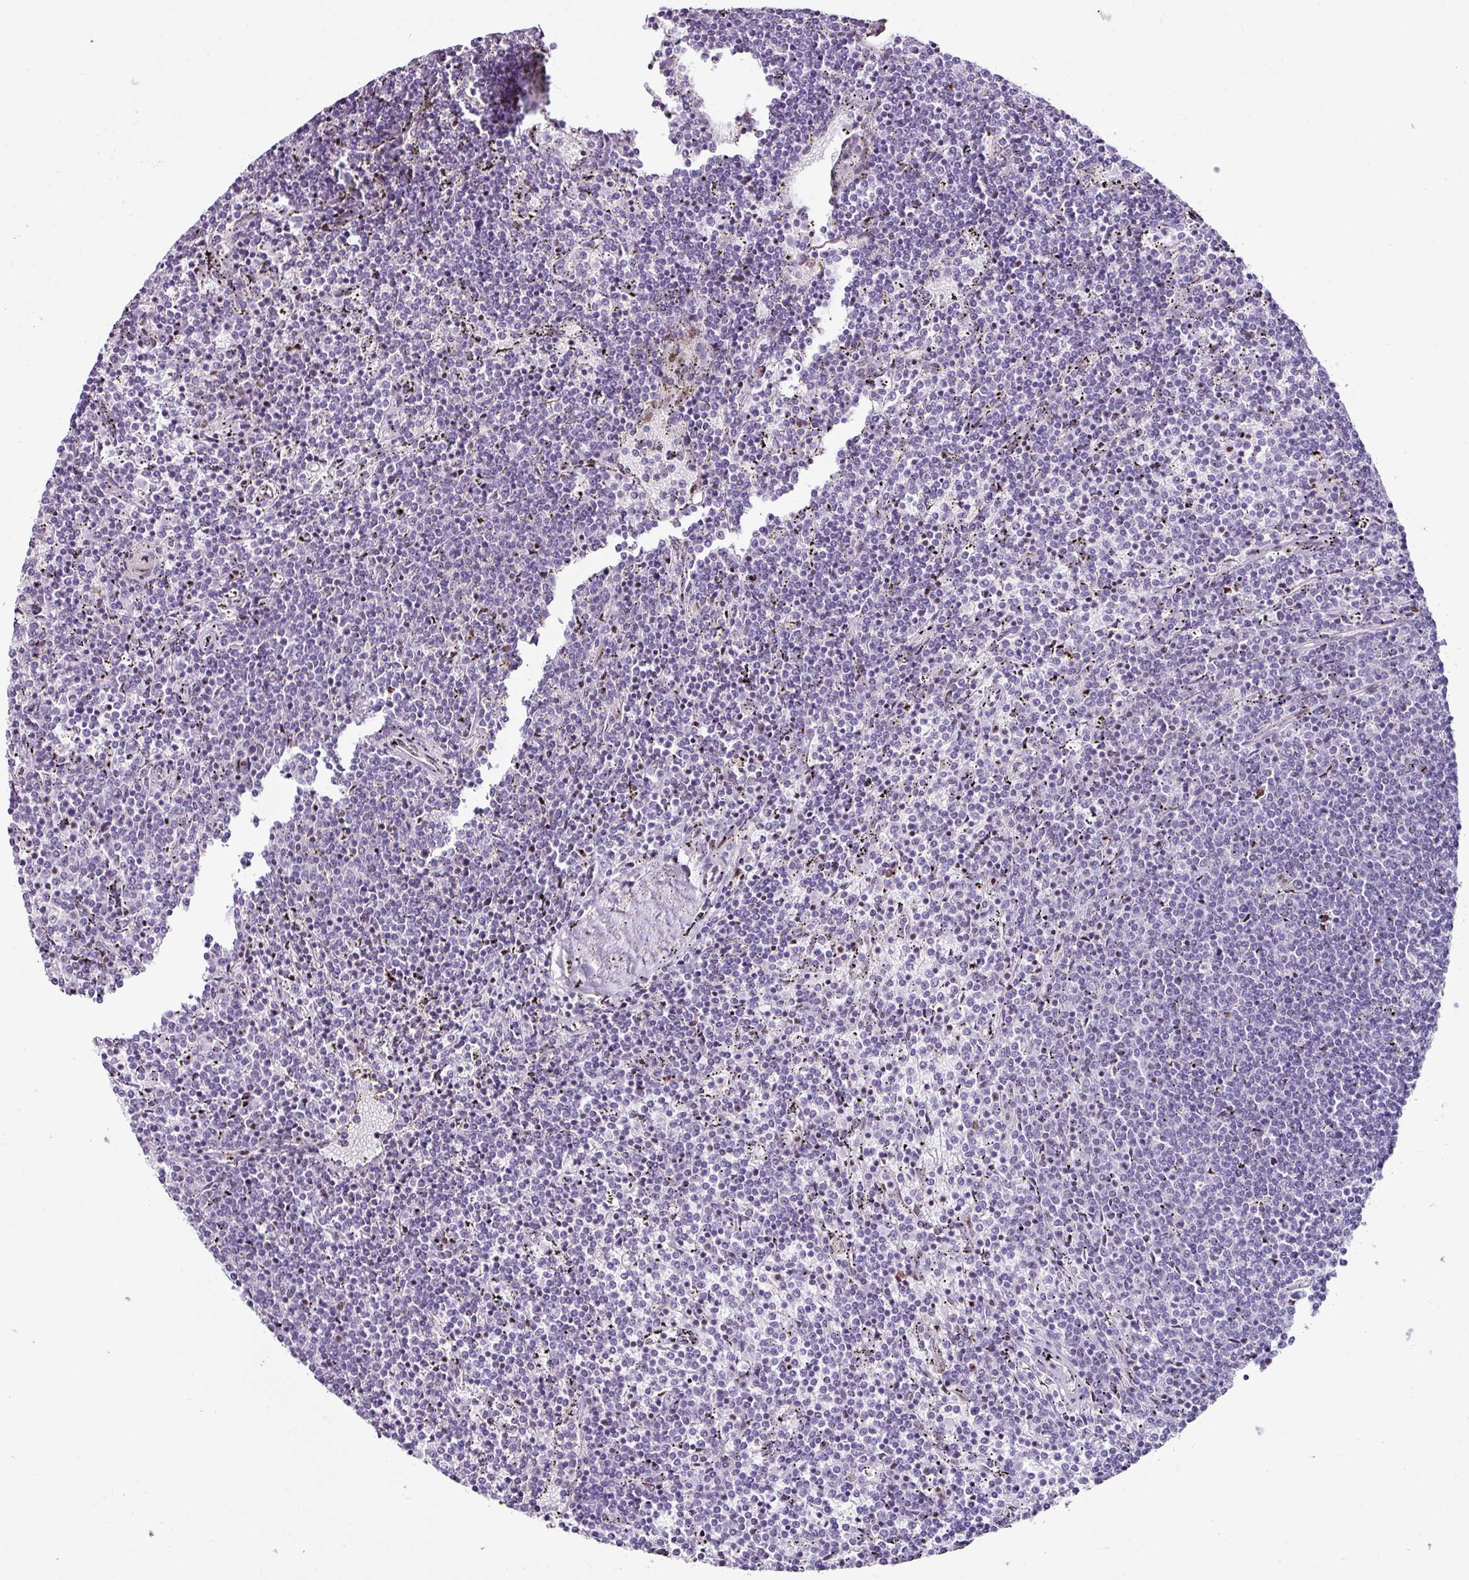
{"staining": {"intensity": "negative", "quantity": "none", "location": "none"}, "tissue": "lymphoma", "cell_type": "Tumor cells", "image_type": "cancer", "snomed": [{"axis": "morphology", "description": "Malignant lymphoma, non-Hodgkin's type, Low grade"}, {"axis": "topography", "description": "Spleen"}], "caption": "Immunohistochemistry histopathology image of human lymphoma stained for a protein (brown), which displays no positivity in tumor cells. (Immunohistochemistry, brightfield microscopy, high magnification).", "gene": "TRA2A", "patient": {"sex": "female", "age": 50}}